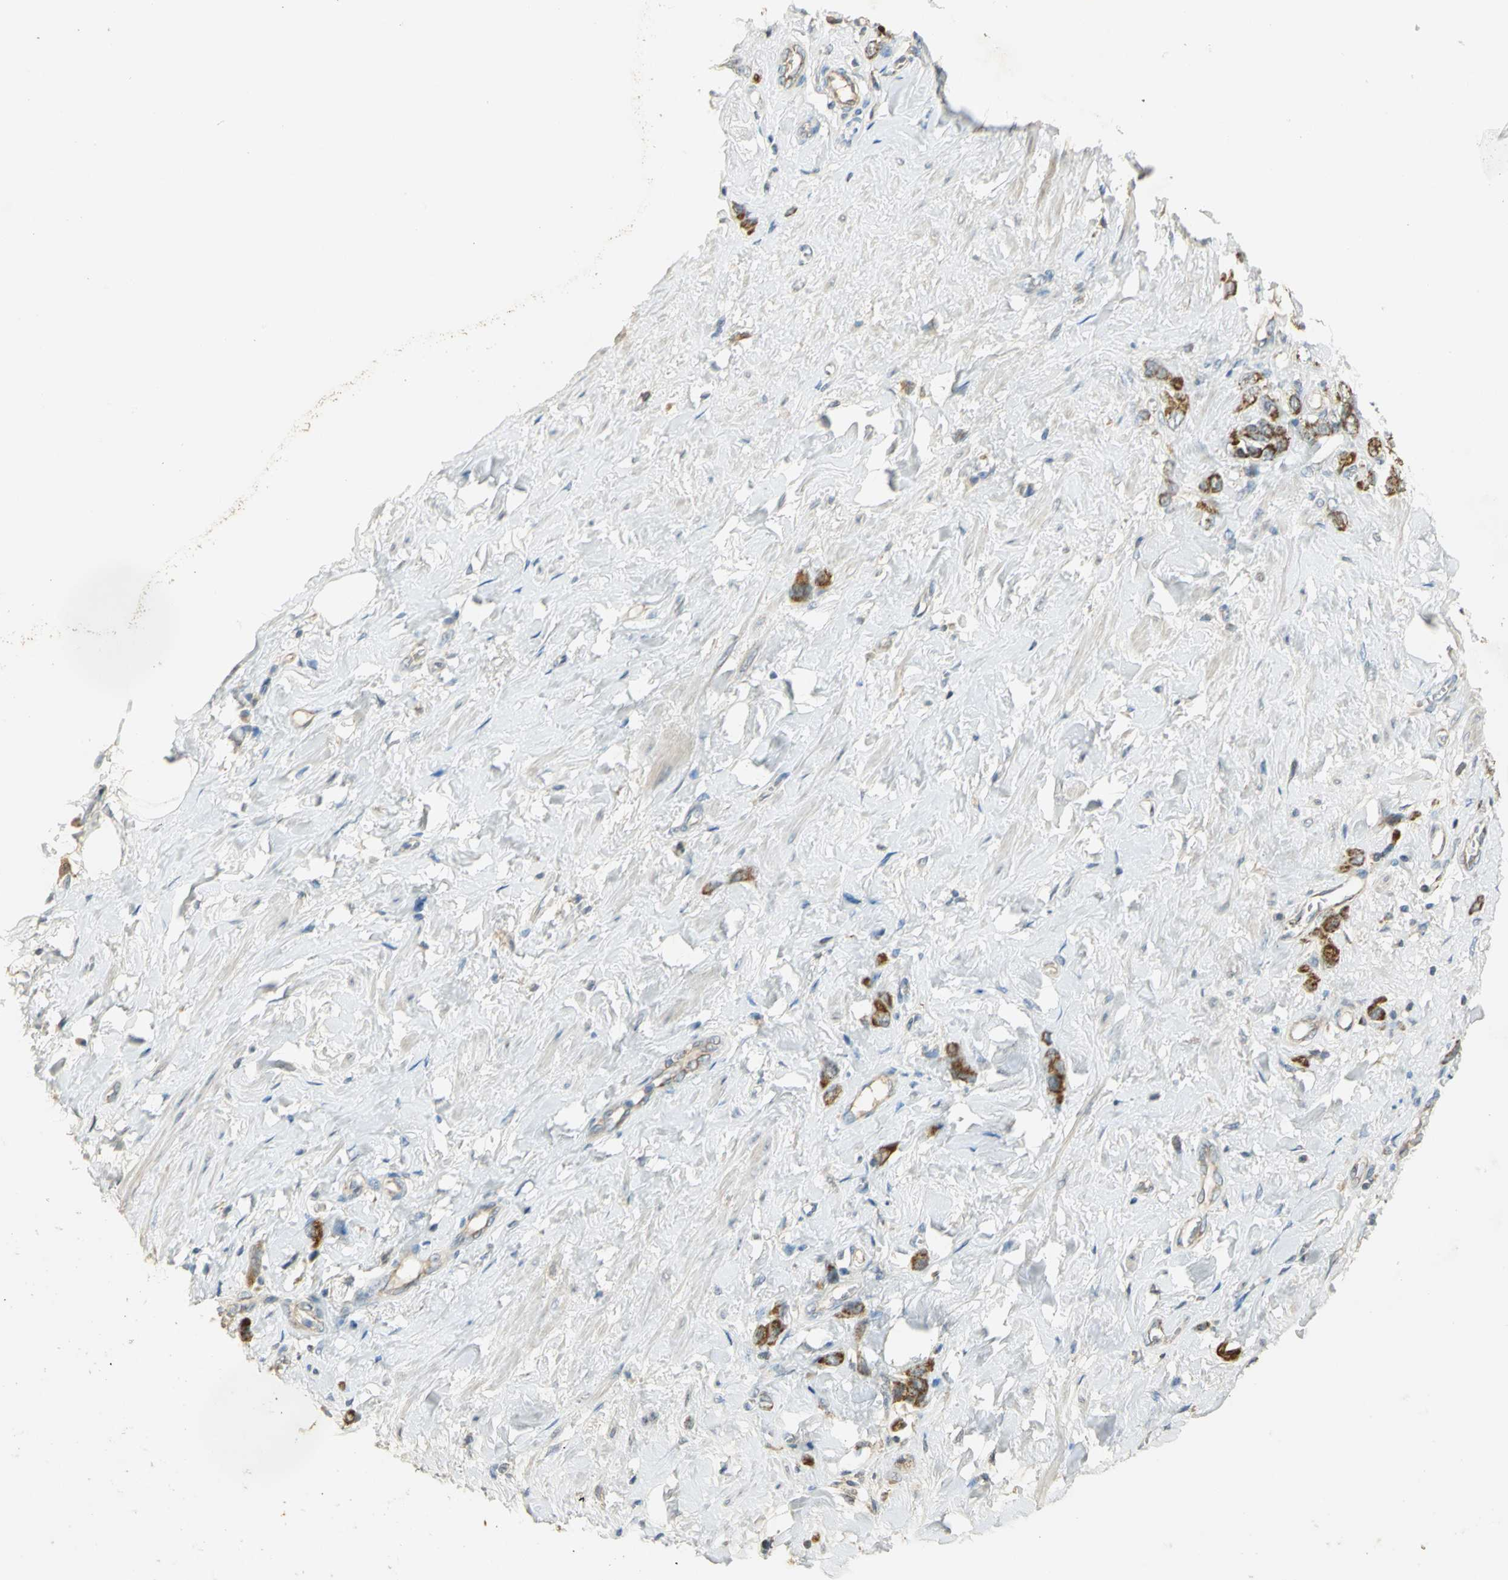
{"staining": {"intensity": "moderate", "quantity": ">75%", "location": "cytoplasmic/membranous"}, "tissue": "stomach cancer", "cell_type": "Tumor cells", "image_type": "cancer", "snomed": [{"axis": "morphology", "description": "Adenocarcinoma, NOS"}, {"axis": "topography", "description": "Stomach"}], "caption": "A high-resolution histopathology image shows IHC staining of adenocarcinoma (stomach), which shows moderate cytoplasmic/membranous positivity in about >75% of tumor cells. Using DAB (3,3'-diaminobenzidine) (brown) and hematoxylin (blue) stains, captured at high magnification using brightfield microscopy.", "gene": "HDHD5", "patient": {"sex": "male", "age": 82}}